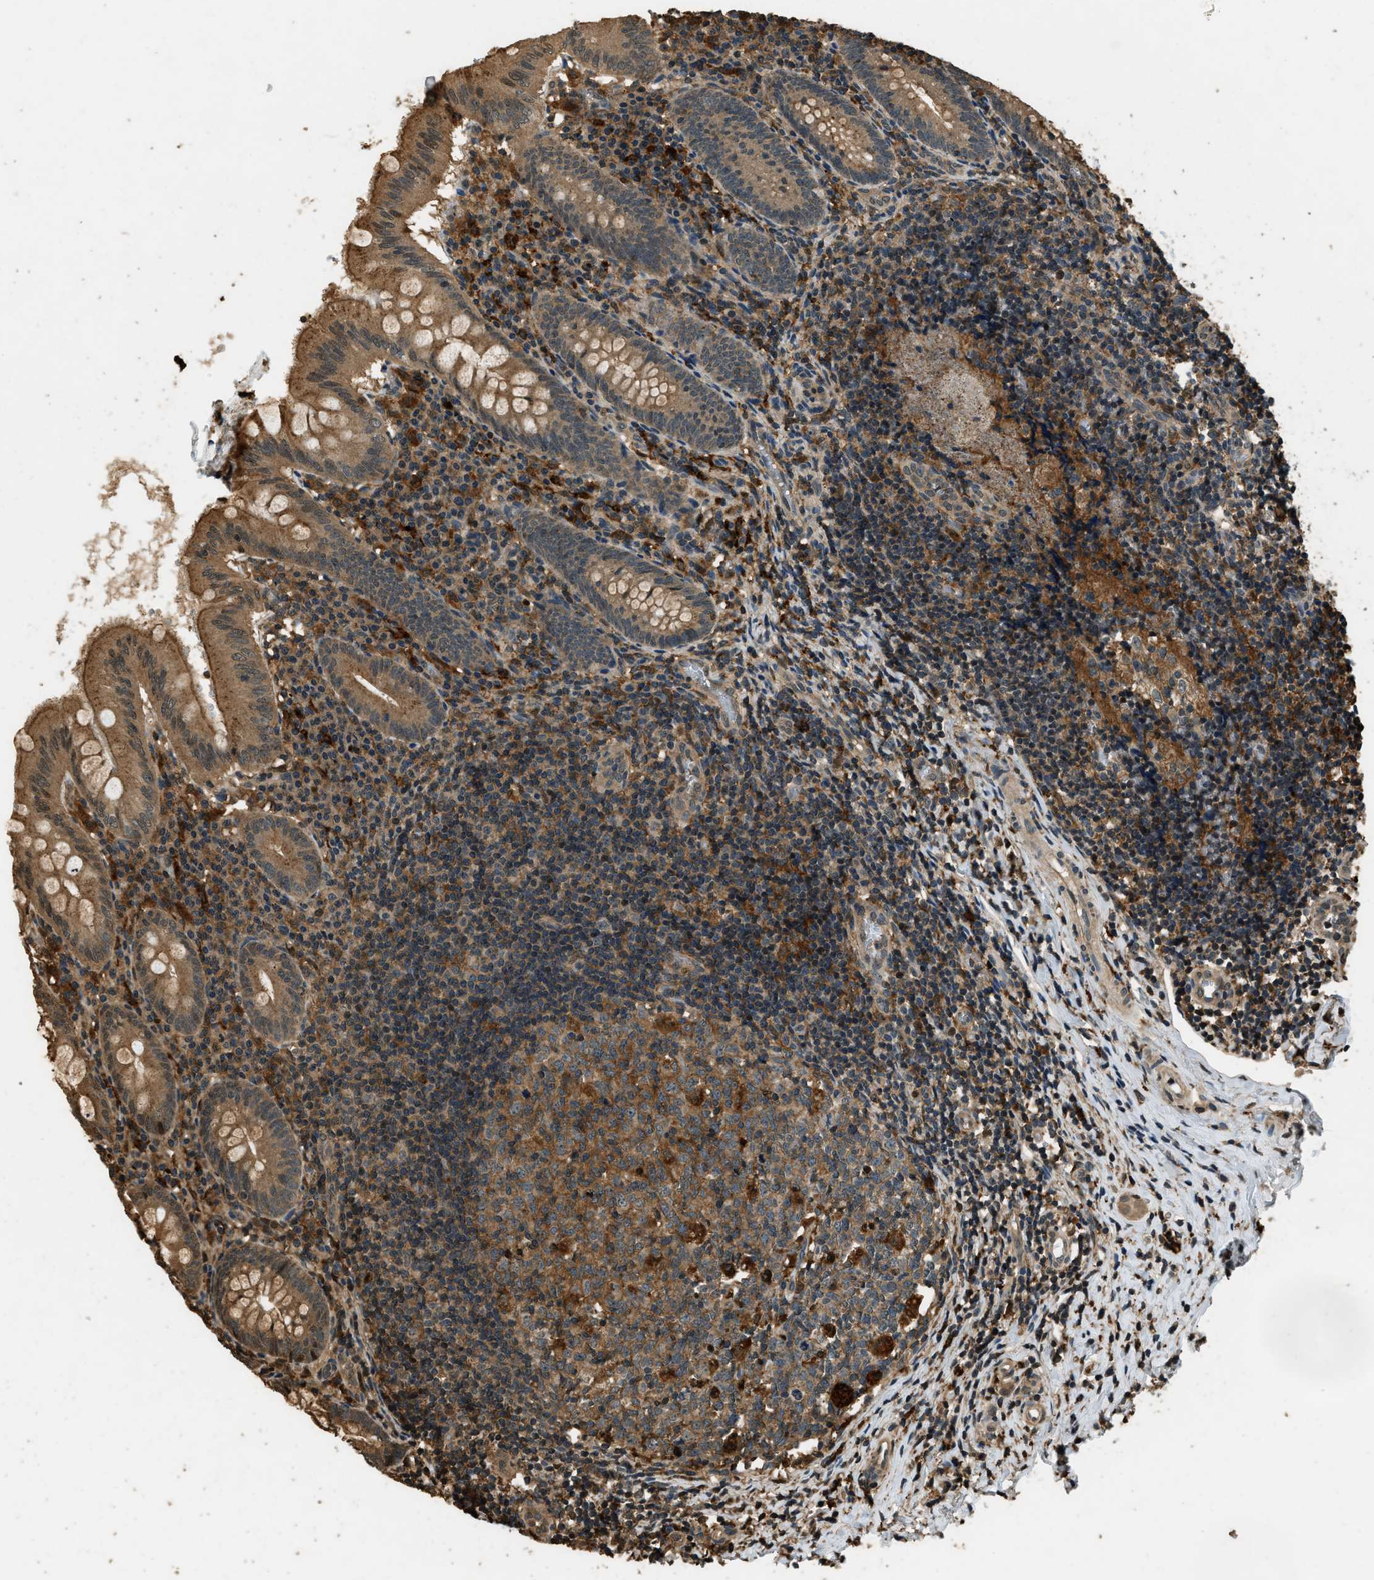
{"staining": {"intensity": "moderate", "quantity": ">75%", "location": "cytoplasmic/membranous"}, "tissue": "appendix", "cell_type": "Glandular cells", "image_type": "normal", "snomed": [{"axis": "morphology", "description": "Normal tissue, NOS"}, {"axis": "topography", "description": "Appendix"}], "caption": "Approximately >75% of glandular cells in normal appendix show moderate cytoplasmic/membranous protein positivity as visualized by brown immunohistochemical staining.", "gene": "RAP2A", "patient": {"sex": "male", "age": 8}}